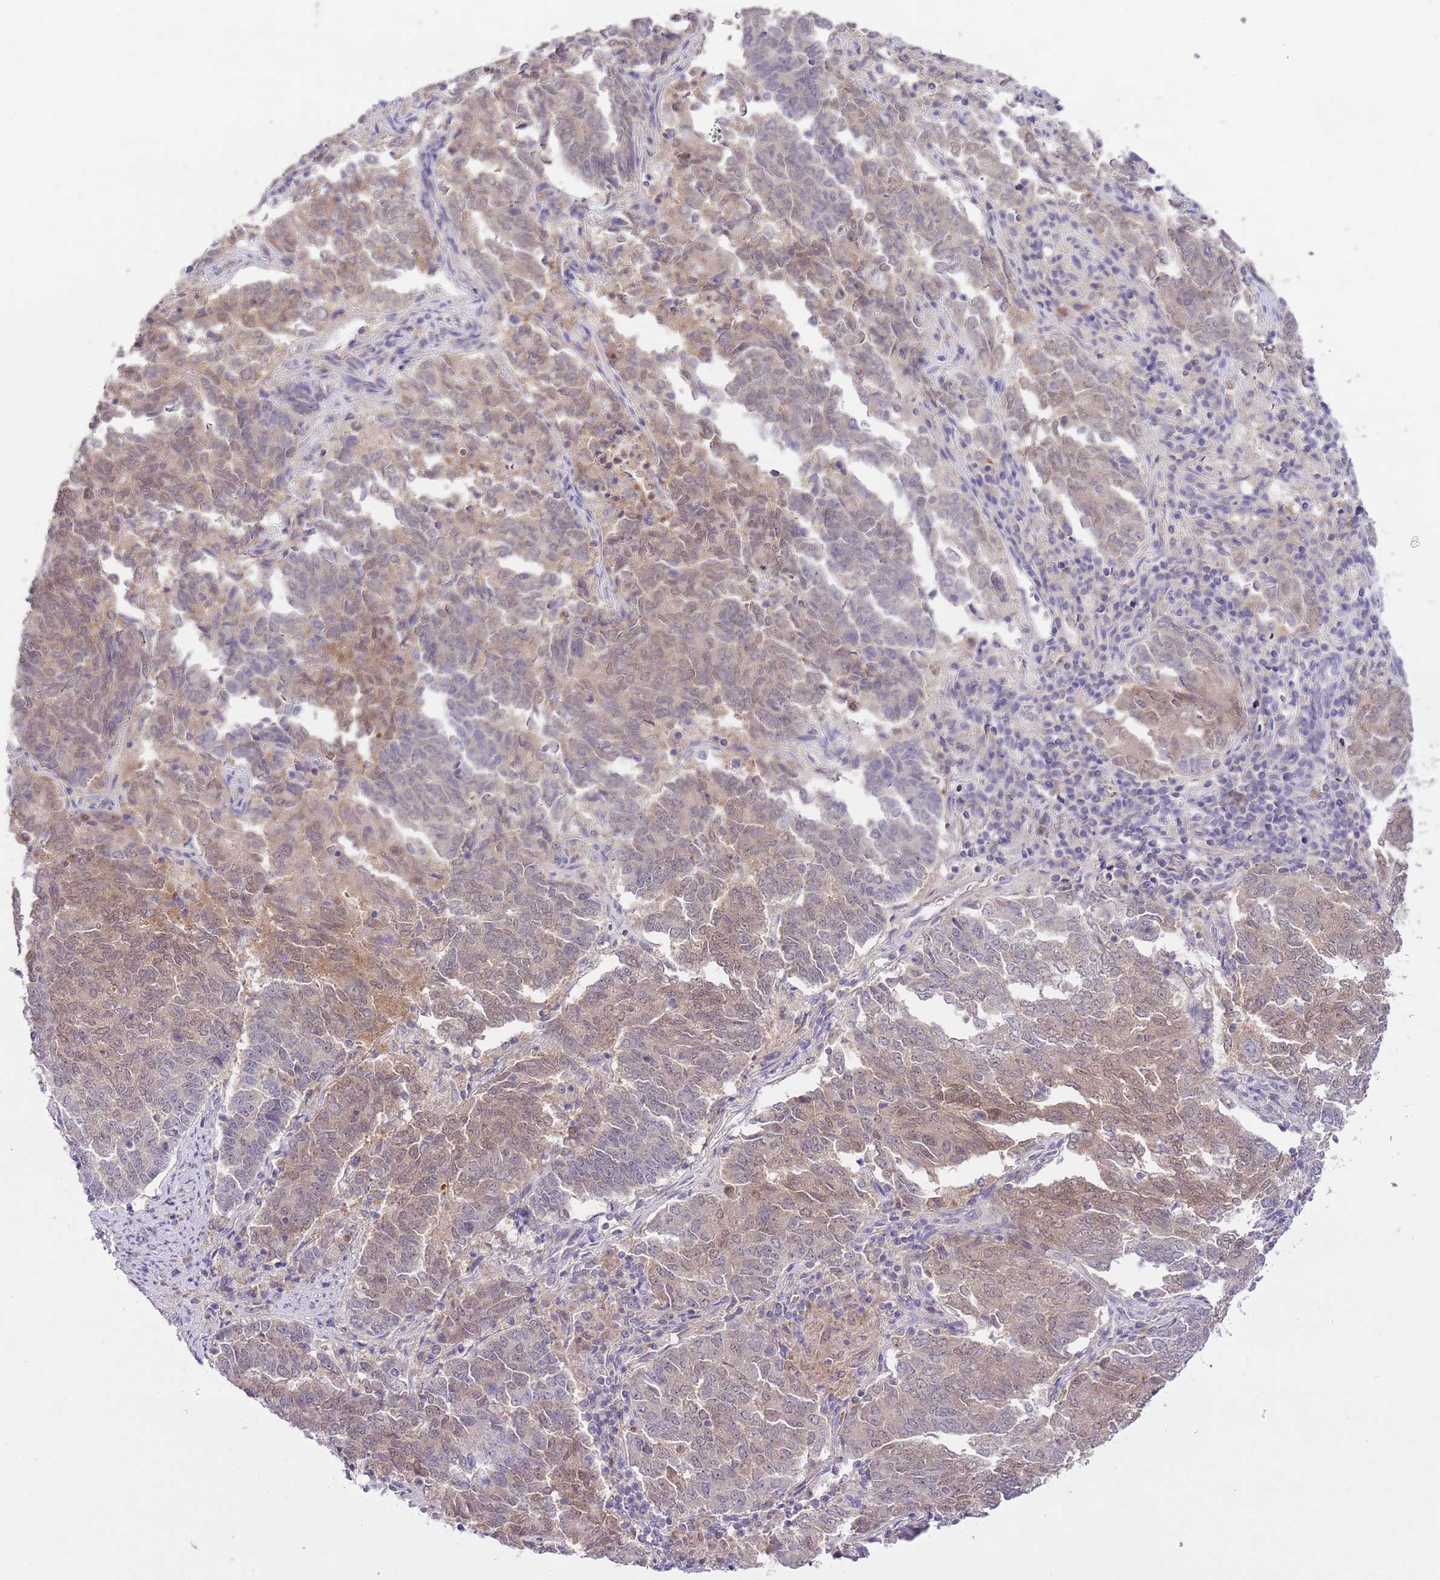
{"staining": {"intensity": "weak", "quantity": "25%-75%", "location": "cytoplasmic/membranous"}, "tissue": "endometrial cancer", "cell_type": "Tumor cells", "image_type": "cancer", "snomed": [{"axis": "morphology", "description": "Adenocarcinoma, NOS"}, {"axis": "topography", "description": "Endometrium"}], "caption": "Protein staining of endometrial cancer tissue demonstrates weak cytoplasmic/membranous expression in approximately 25%-75% of tumor cells.", "gene": "GALK2", "patient": {"sex": "female", "age": 80}}